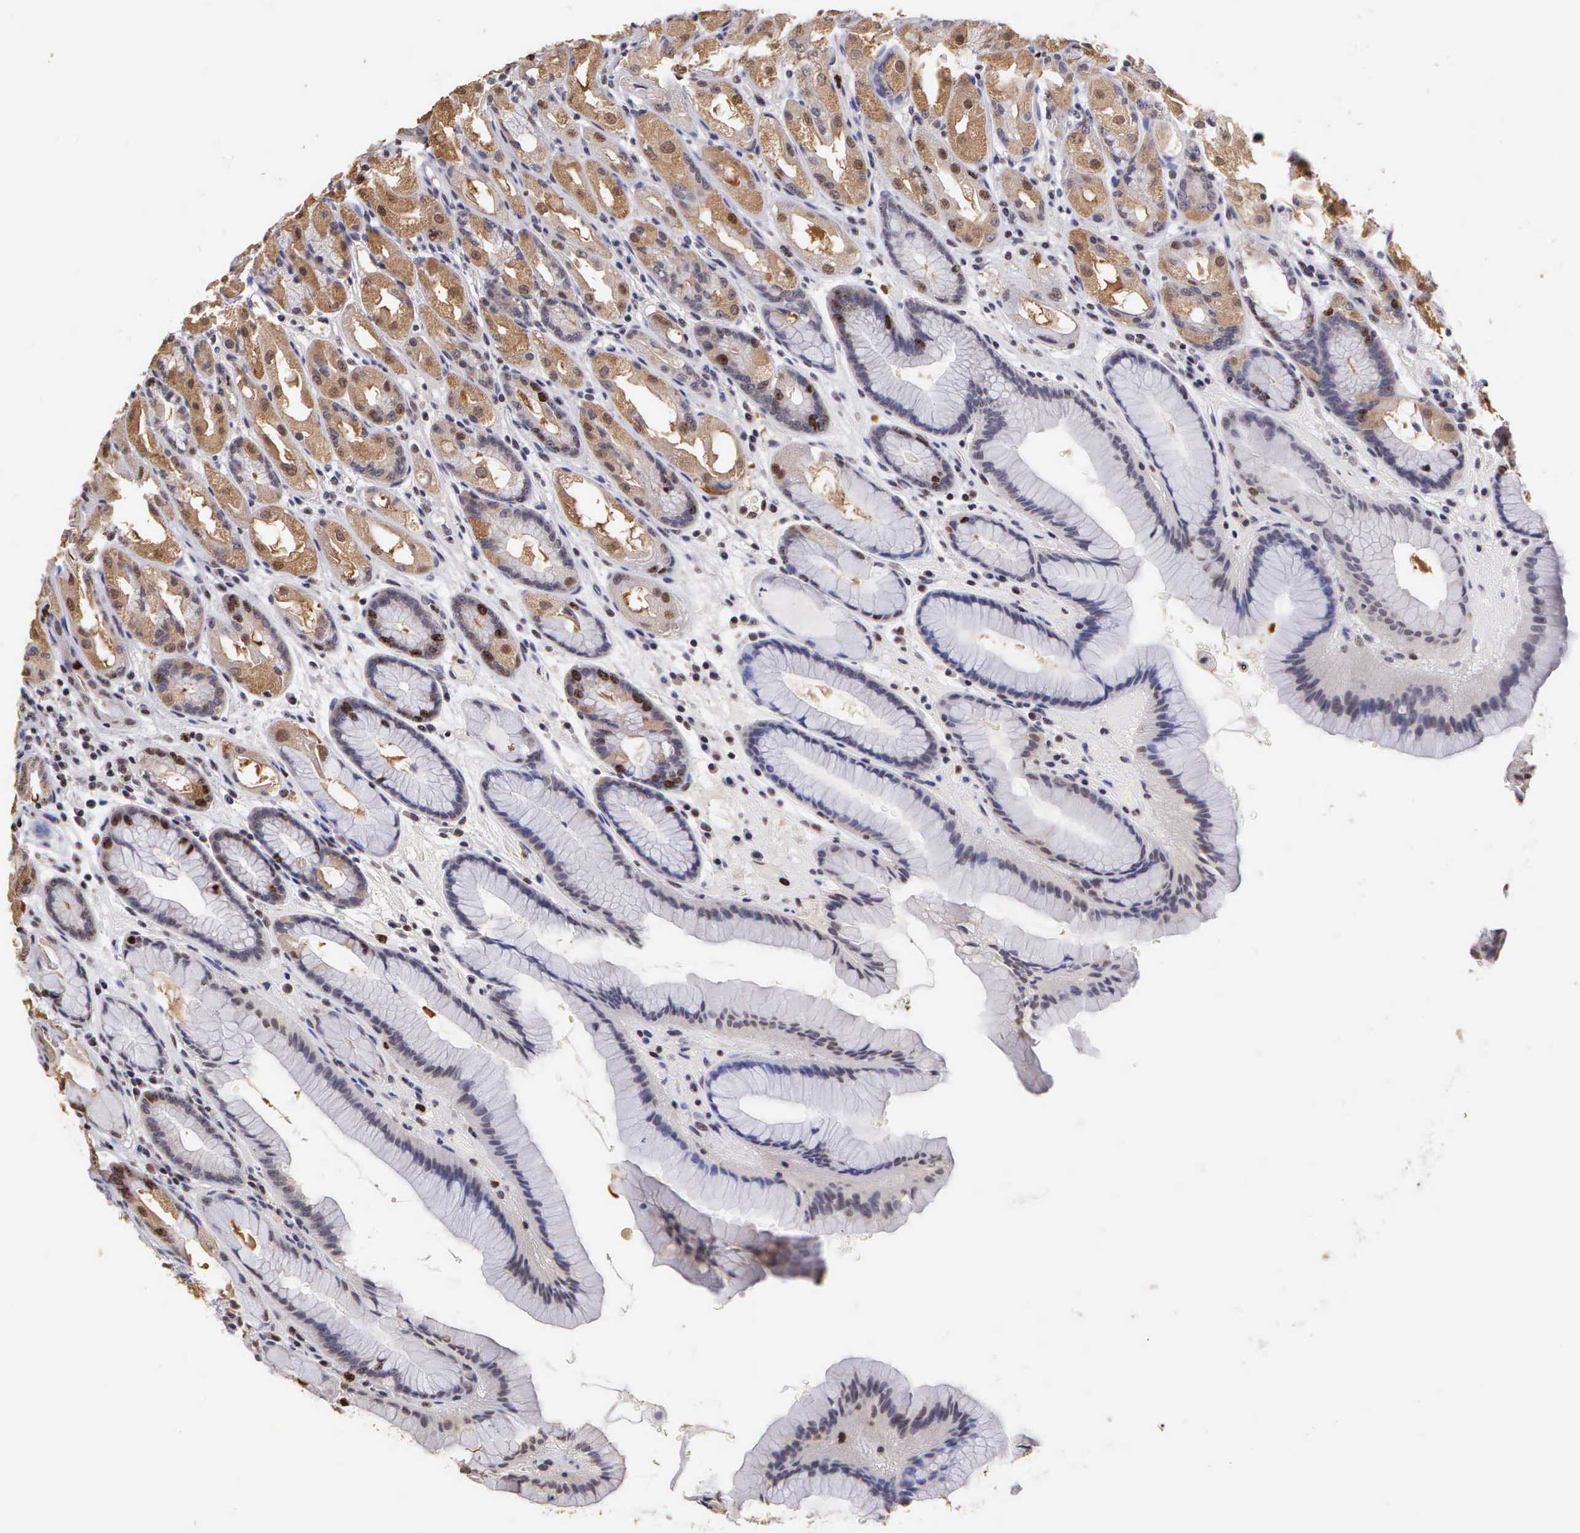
{"staining": {"intensity": "strong", "quantity": "<25%", "location": "cytoplasmic/membranous,nuclear"}, "tissue": "stomach", "cell_type": "Glandular cells", "image_type": "normal", "snomed": [{"axis": "morphology", "description": "Normal tissue, NOS"}, {"axis": "topography", "description": "Stomach, upper"}], "caption": "Strong cytoplasmic/membranous,nuclear protein staining is present in about <25% of glandular cells in stomach.", "gene": "MKI67", "patient": {"sex": "female", "age": 75}}